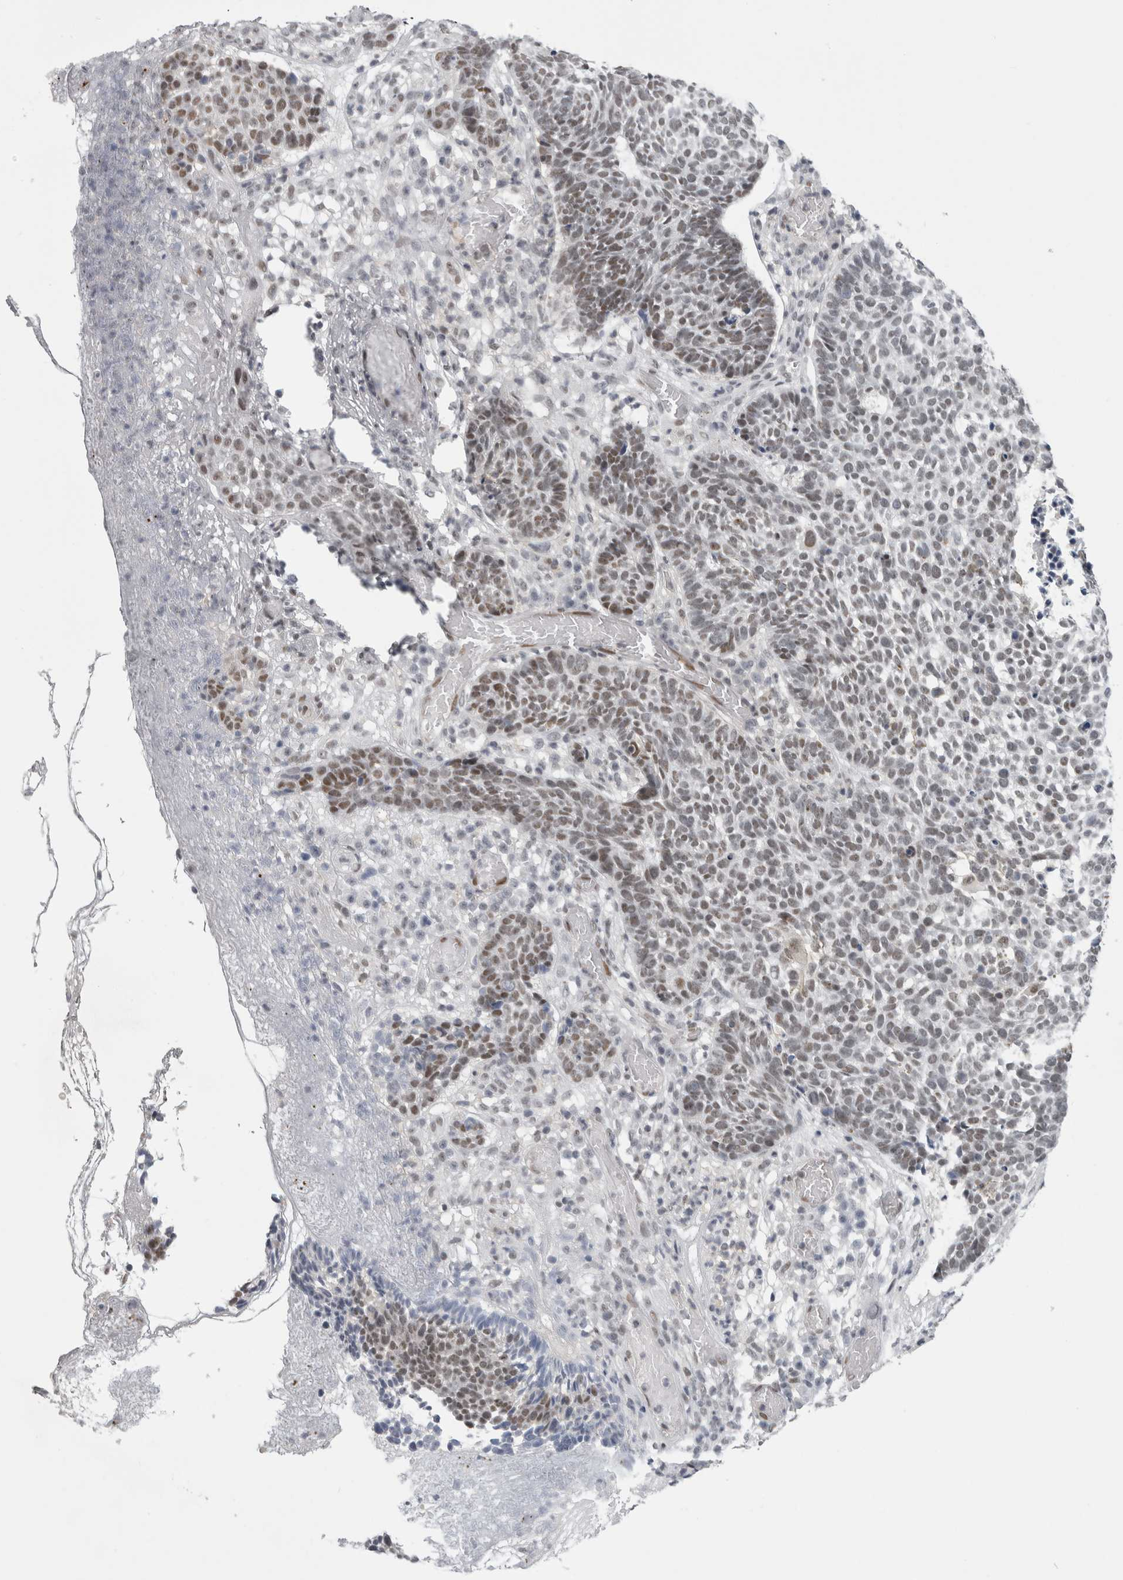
{"staining": {"intensity": "moderate", "quantity": ">75%", "location": "nuclear"}, "tissue": "skin cancer", "cell_type": "Tumor cells", "image_type": "cancer", "snomed": [{"axis": "morphology", "description": "Basal cell carcinoma"}, {"axis": "topography", "description": "Skin"}], "caption": "Skin cancer (basal cell carcinoma) stained with a protein marker displays moderate staining in tumor cells.", "gene": "PSMB2", "patient": {"sex": "male", "age": 85}}